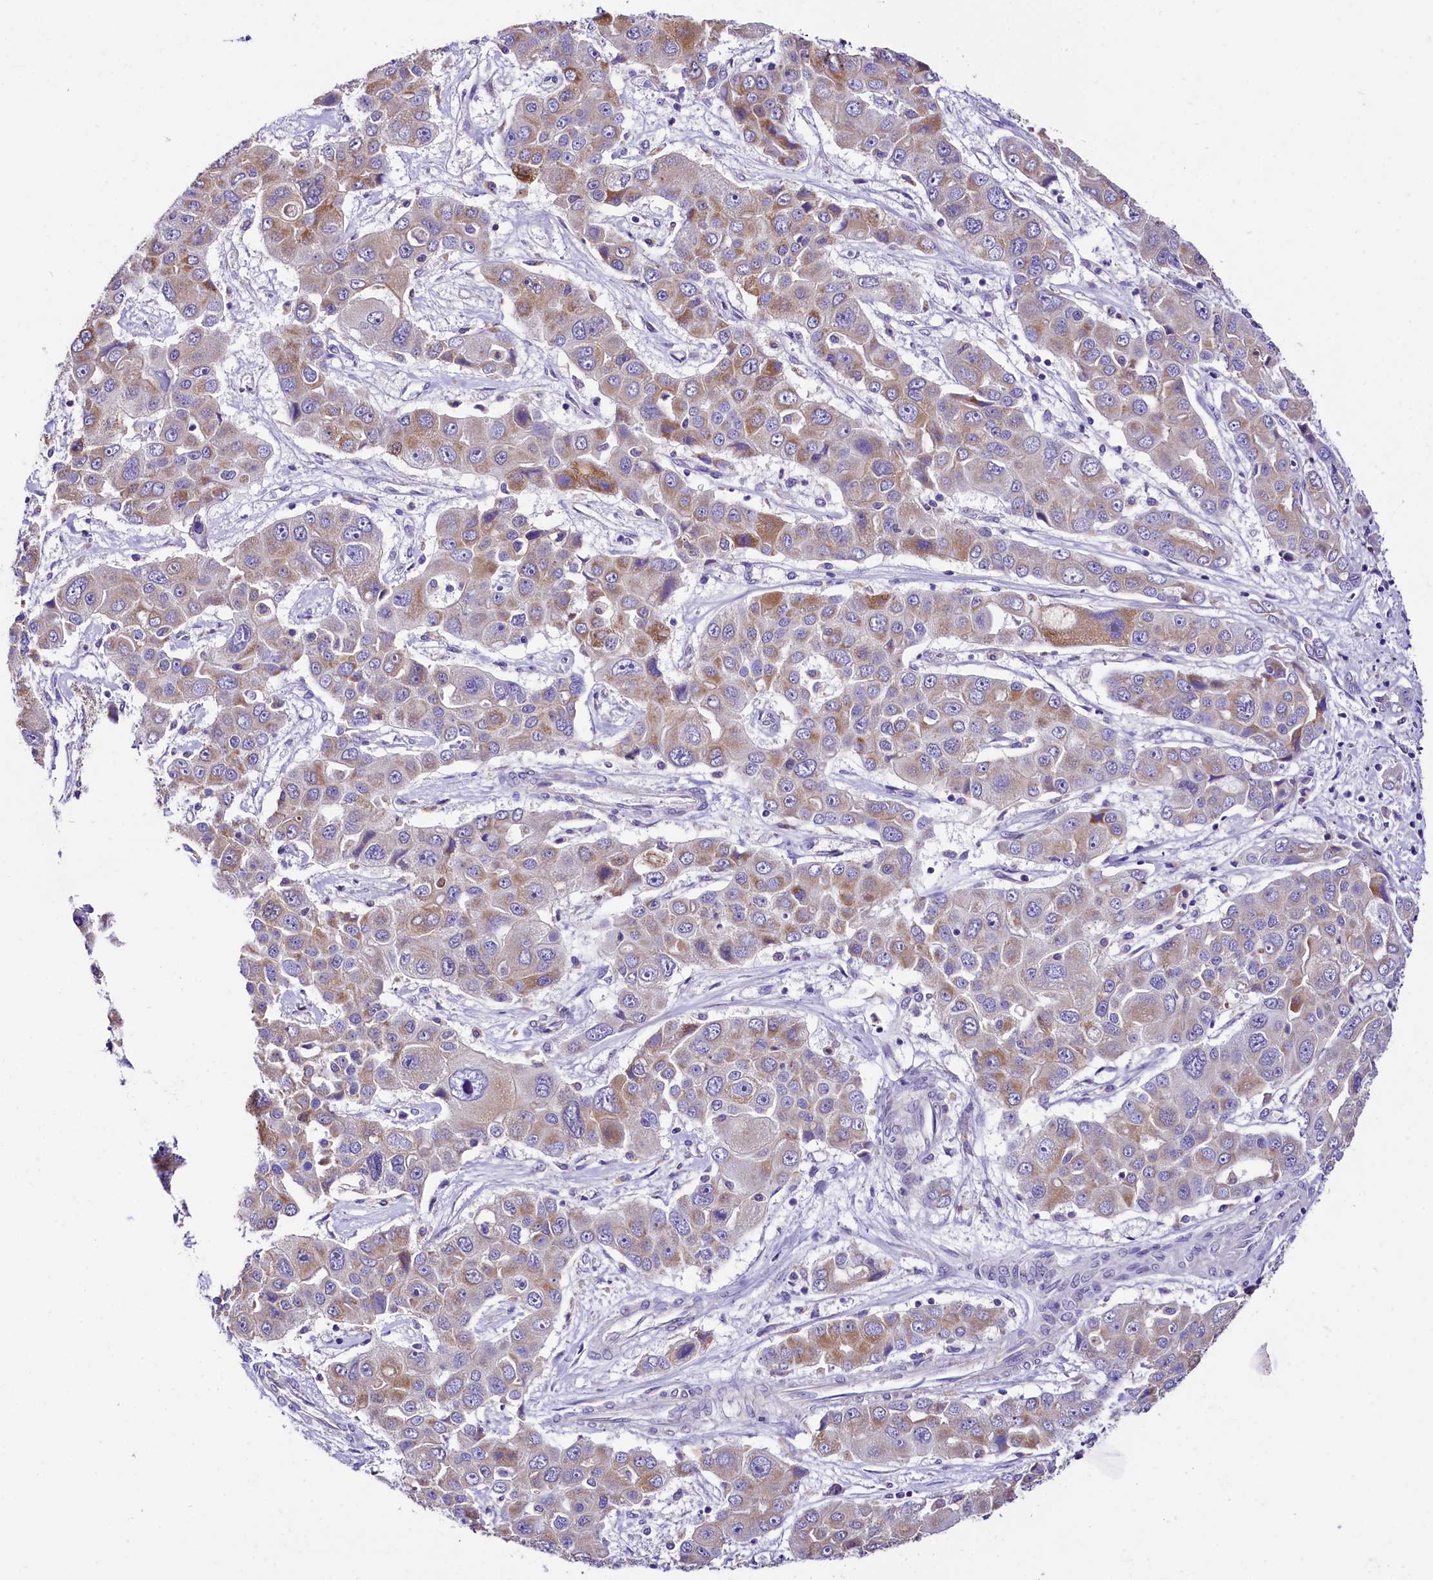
{"staining": {"intensity": "moderate", "quantity": "<25%", "location": "cytoplasmic/membranous"}, "tissue": "liver cancer", "cell_type": "Tumor cells", "image_type": "cancer", "snomed": [{"axis": "morphology", "description": "Cholangiocarcinoma"}, {"axis": "topography", "description": "Liver"}], "caption": "Immunohistochemical staining of human liver cholangiocarcinoma shows low levels of moderate cytoplasmic/membranous staining in approximately <25% of tumor cells.", "gene": "ACAA2", "patient": {"sex": "male", "age": 67}}